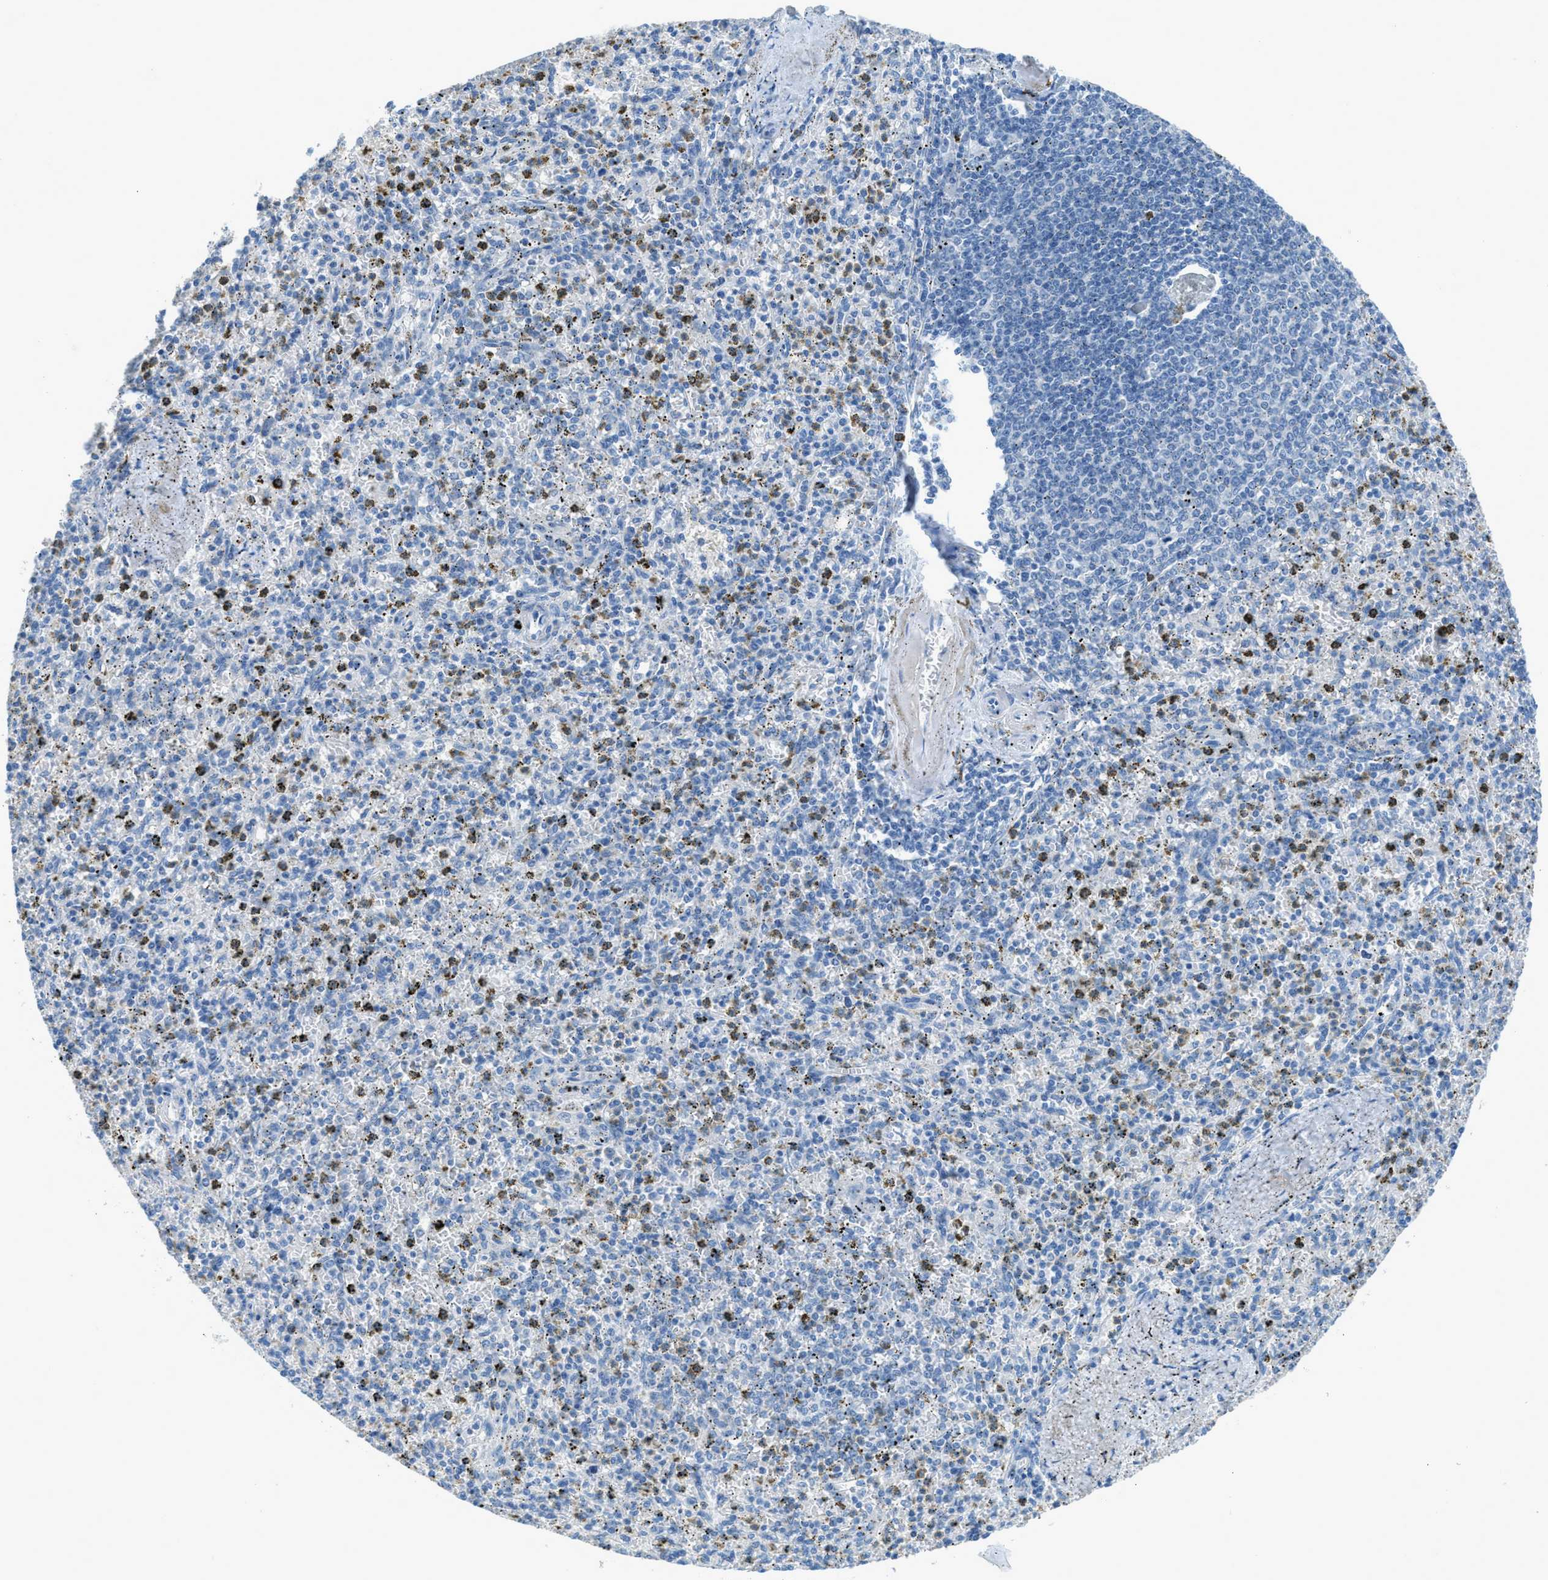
{"staining": {"intensity": "negative", "quantity": "none", "location": "none"}, "tissue": "spleen", "cell_type": "Cells in red pulp", "image_type": "normal", "snomed": [{"axis": "morphology", "description": "Normal tissue, NOS"}, {"axis": "topography", "description": "Spleen"}], "caption": "High magnification brightfield microscopy of normal spleen stained with DAB (brown) and counterstained with hematoxylin (blue): cells in red pulp show no significant expression.", "gene": "ACAN", "patient": {"sex": "male", "age": 72}}